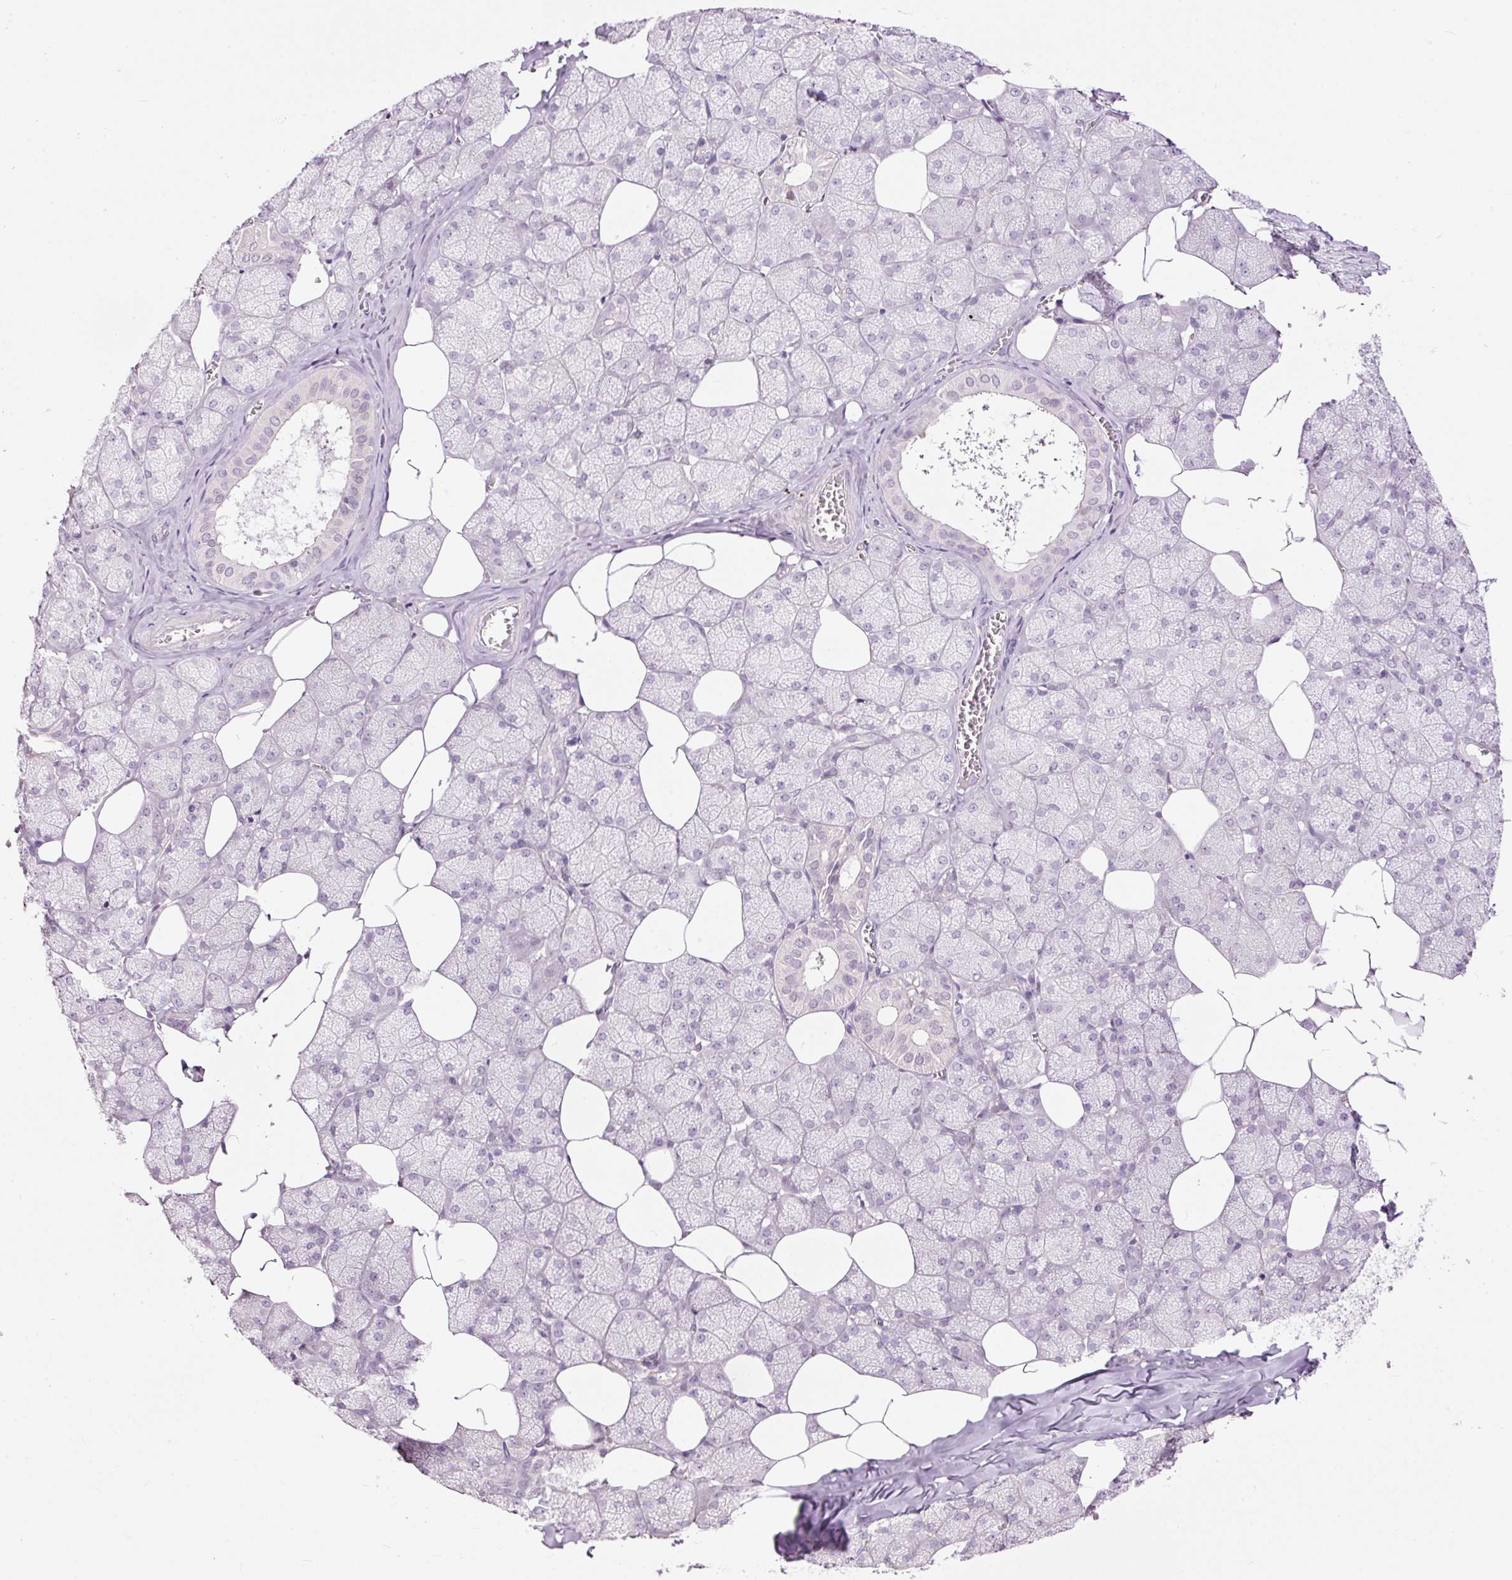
{"staining": {"intensity": "negative", "quantity": "none", "location": "none"}, "tissue": "salivary gland", "cell_type": "Glandular cells", "image_type": "normal", "snomed": [{"axis": "morphology", "description": "Normal tissue, NOS"}, {"axis": "topography", "description": "Salivary gland"}, {"axis": "topography", "description": "Peripheral nerve tissue"}], "caption": "Glandular cells are negative for protein expression in unremarkable human salivary gland. (DAB (3,3'-diaminobenzidine) immunohistochemistry (IHC) with hematoxylin counter stain).", "gene": "FCRL4", "patient": {"sex": "male", "age": 38}}